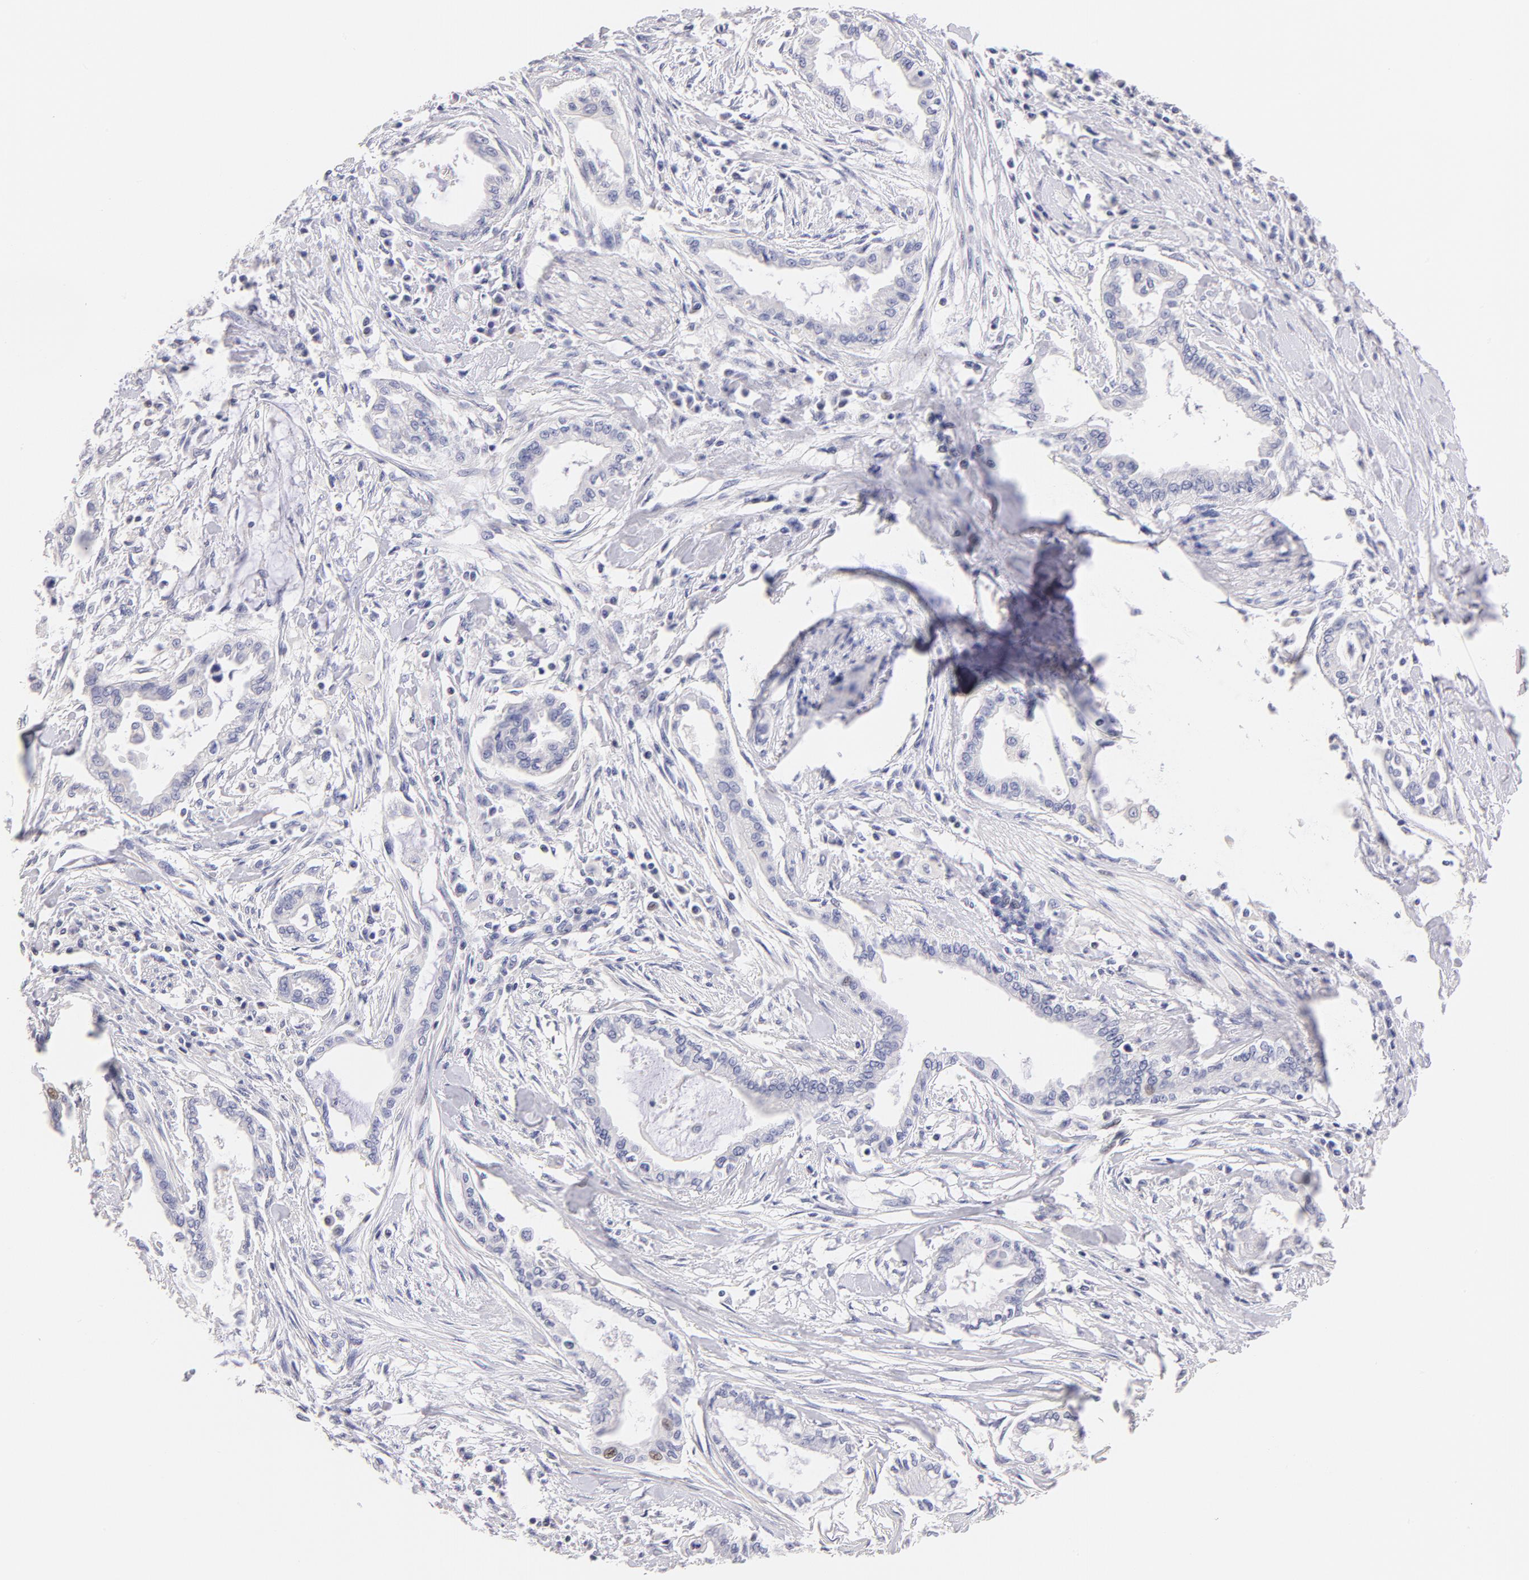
{"staining": {"intensity": "moderate", "quantity": "<25%", "location": "nuclear"}, "tissue": "pancreatic cancer", "cell_type": "Tumor cells", "image_type": "cancer", "snomed": [{"axis": "morphology", "description": "Adenocarcinoma, NOS"}, {"axis": "topography", "description": "Pancreas"}], "caption": "Human pancreatic adenocarcinoma stained with a brown dye demonstrates moderate nuclear positive staining in approximately <25% of tumor cells.", "gene": "CD44", "patient": {"sex": "female", "age": 64}}